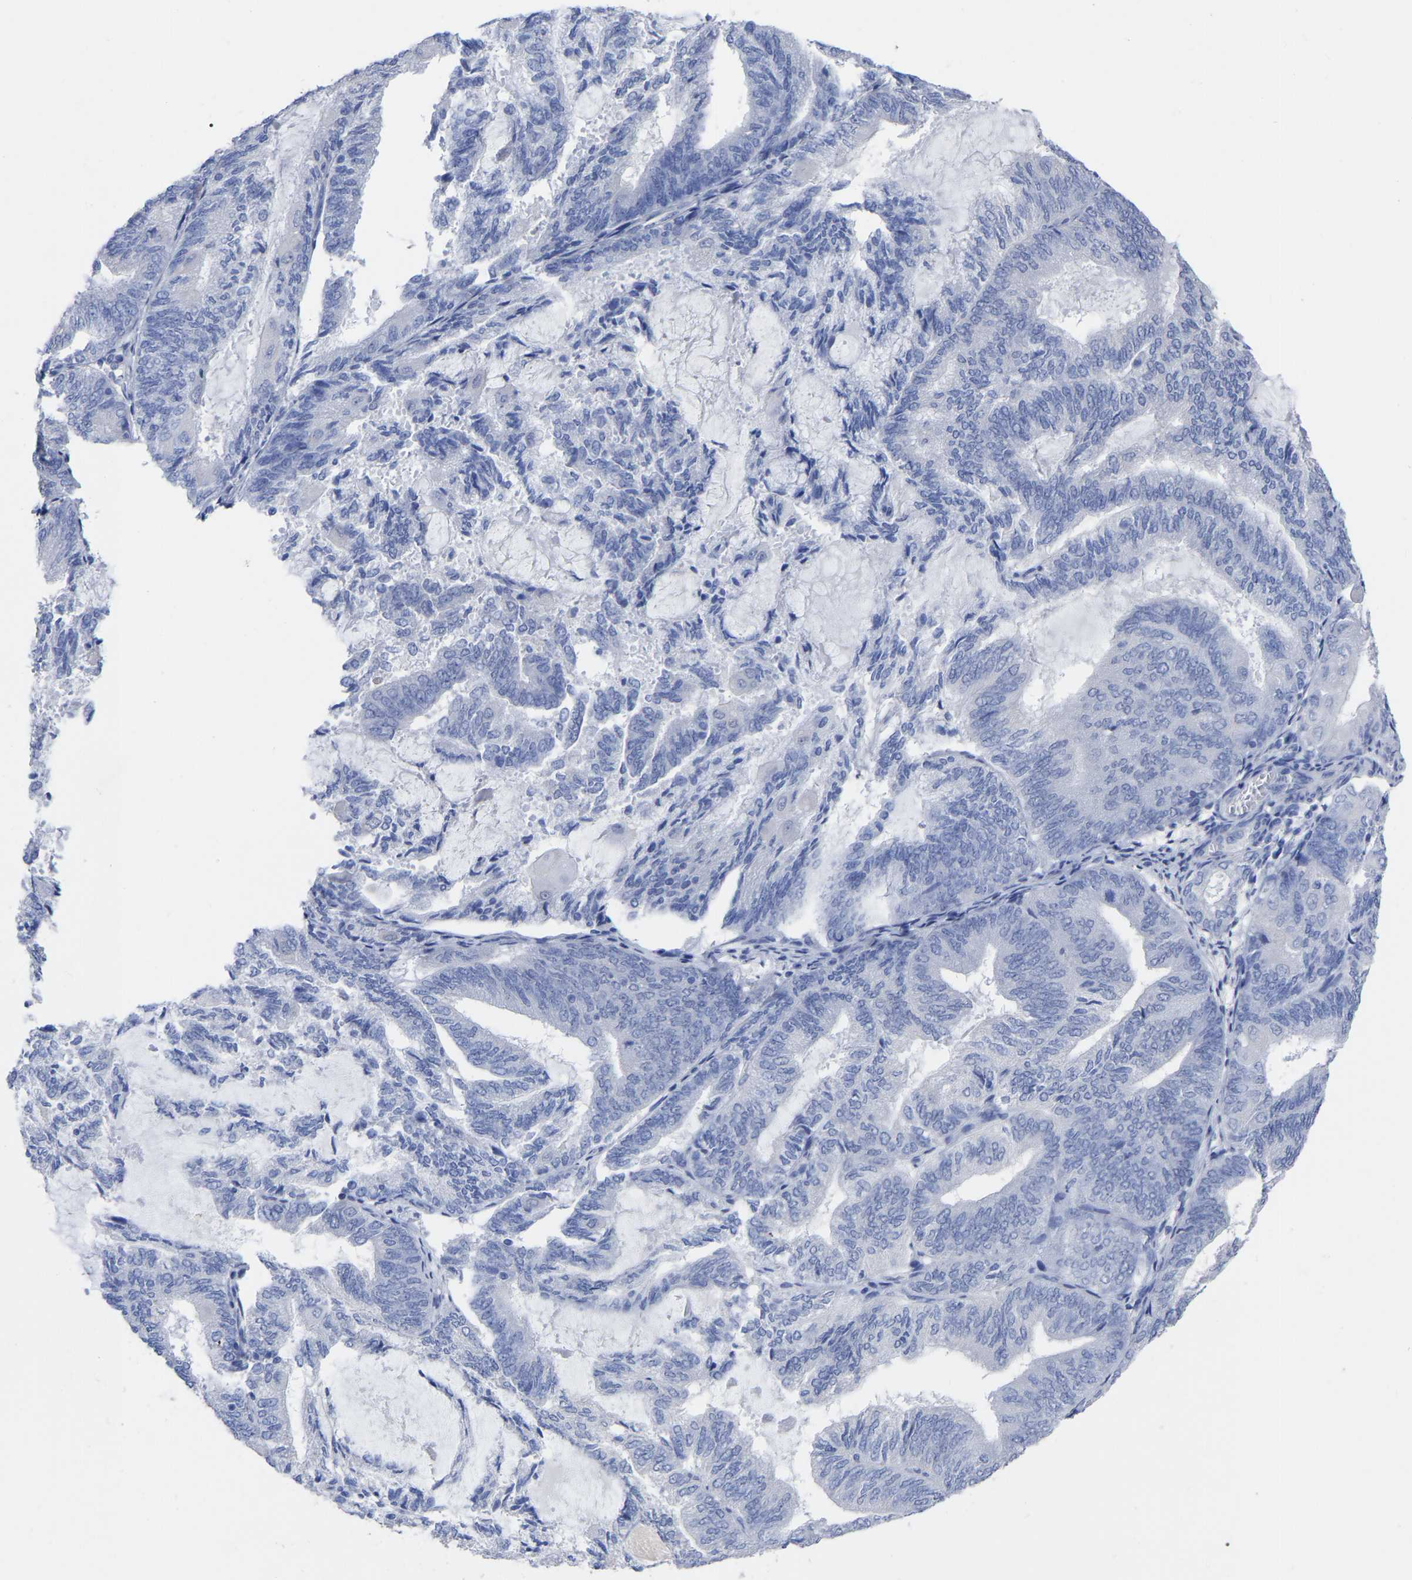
{"staining": {"intensity": "negative", "quantity": "none", "location": "none"}, "tissue": "endometrial cancer", "cell_type": "Tumor cells", "image_type": "cancer", "snomed": [{"axis": "morphology", "description": "Adenocarcinoma, NOS"}, {"axis": "topography", "description": "Endometrium"}], "caption": "High power microscopy photomicrograph of an immunohistochemistry histopathology image of adenocarcinoma (endometrial), revealing no significant expression in tumor cells. (DAB immunohistochemistry (IHC) with hematoxylin counter stain).", "gene": "ANXA13", "patient": {"sex": "female", "age": 81}}